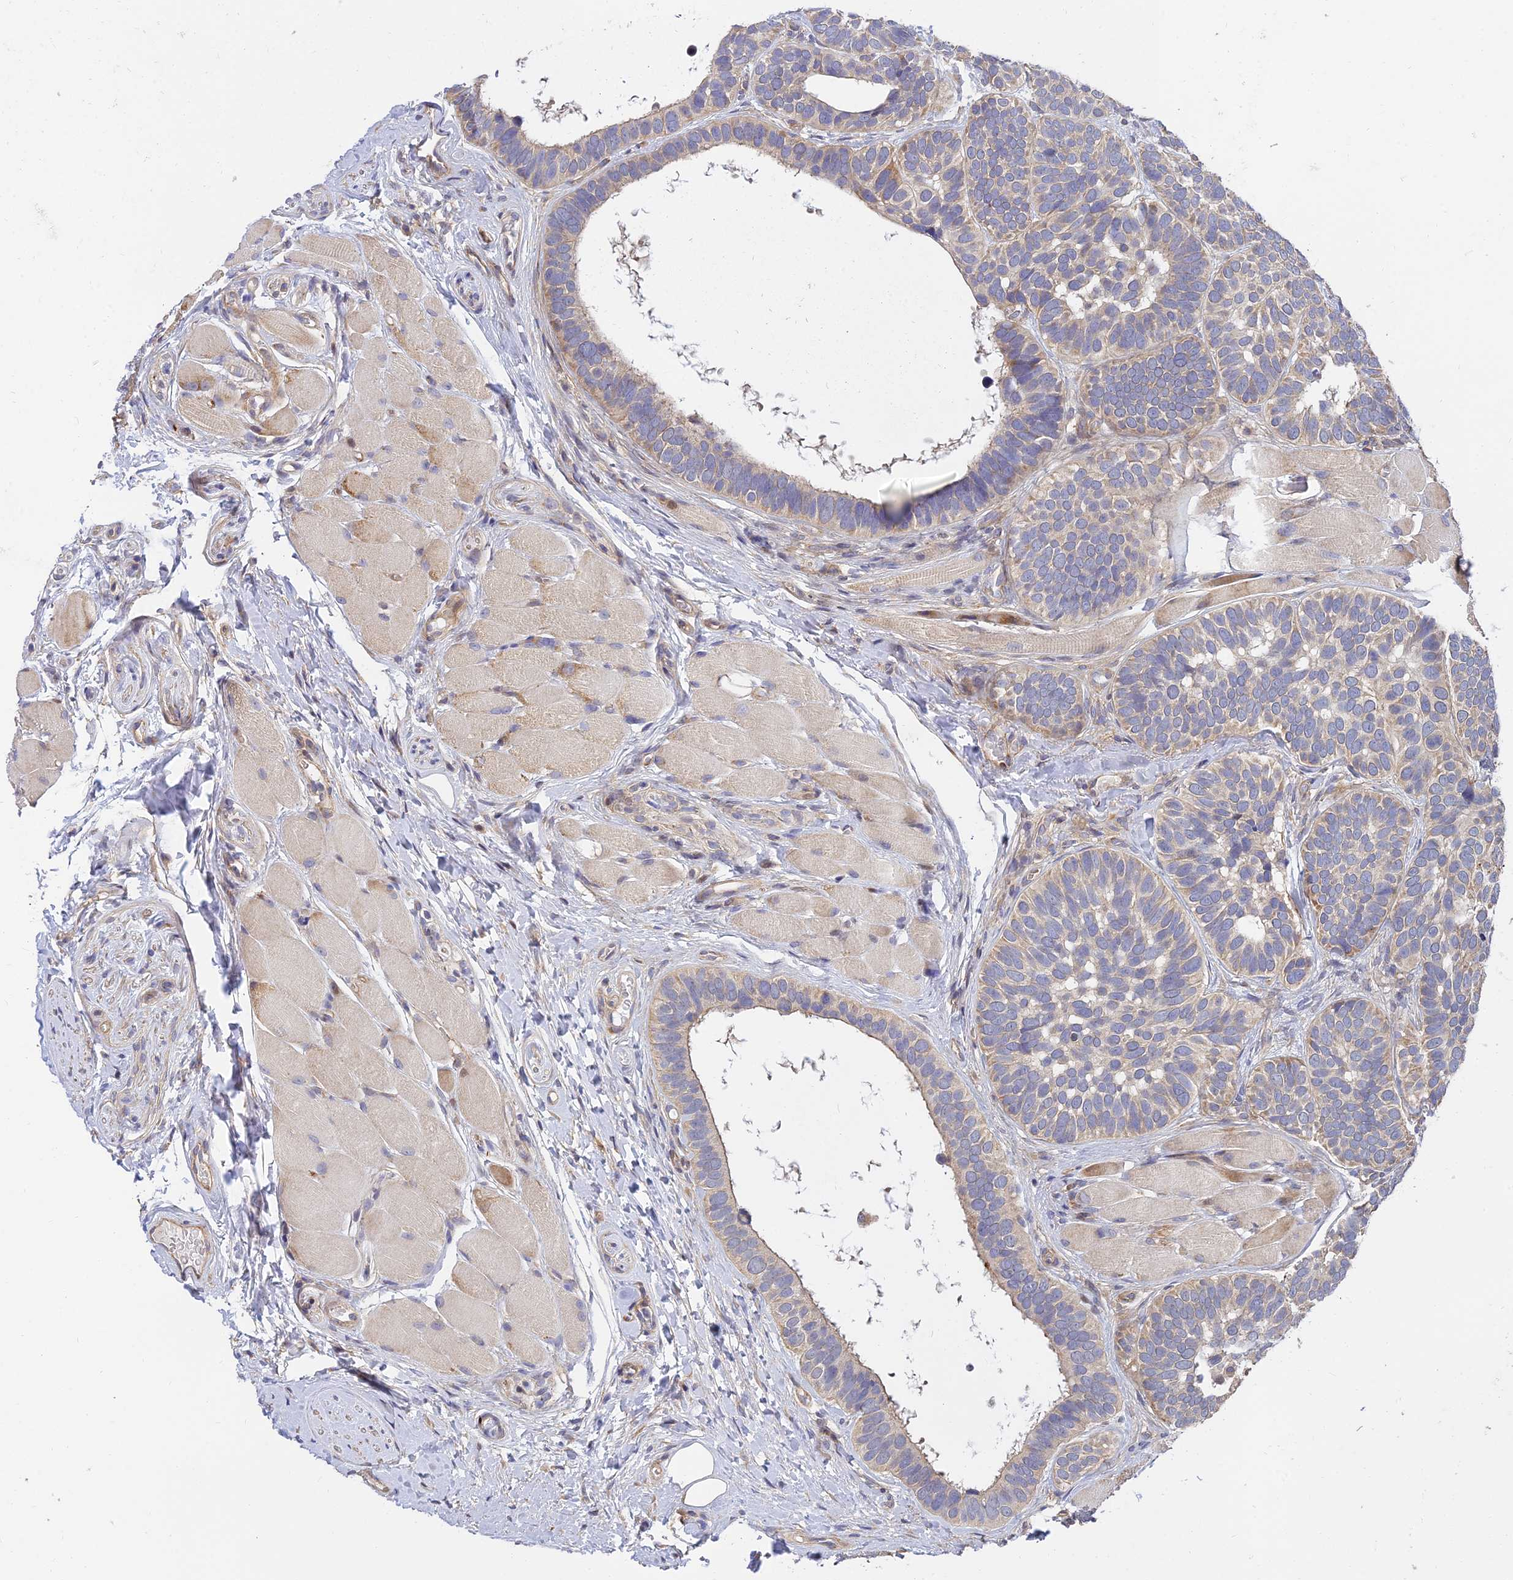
{"staining": {"intensity": "weak", "quantity": ">75%", "location": "cytoplasmic/membranous"}, "tissue": "skin cancer", "cell_type": "Tumor cells", "image_type": "cancer", "snomed": [{"axis": "morphology", "description": "Basal cell carcinoma"}, {"axis": "topography", "description": "Skin"}], "caption": "IHC of human basal cell carcinoma (skin) shows low levels of weak cytoplasmic/membranous expression in about >75% of tumor cells.", "gene": "ARL8B", "patient": {"sex": "male", "age": 62}}